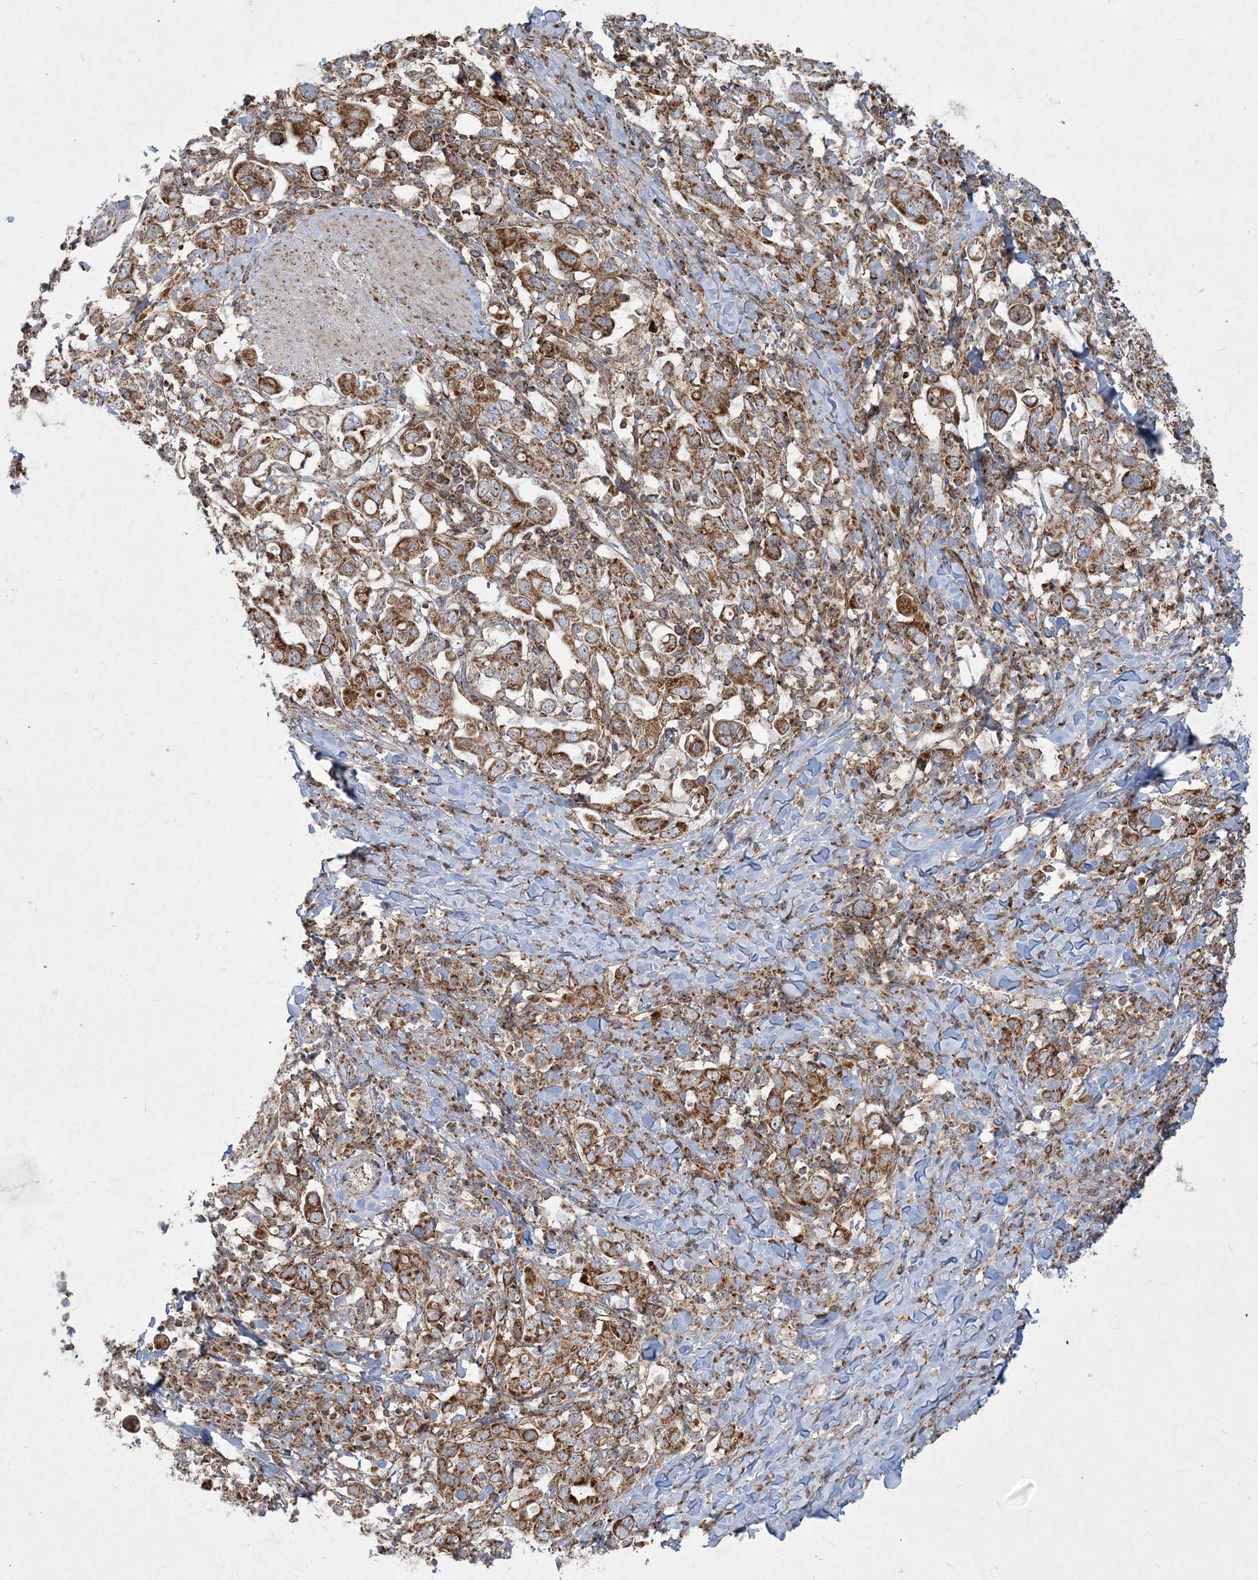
{"staining": {"intensity": "moderate", "quantity": ">75%", "location": "cytoplasmic/membranous"}, "tissue": "stomach cancer", "cell_type": "Tumor cells", "image_type": "cancer", "snomed": [{"axis": "morphology", "description": "Adenocarcinoma, NOS"}, {"axis": "topography", "description": "Stomach, upper"}], "caption": "This is an image of immunohistochemistry staining of stomach adenocarcinoma, which shows moderate positivity in the cytoplasmic/membranous of tumor cells.", "gene": "BEND4", "patient": {"sex": "male", "age": 62}}